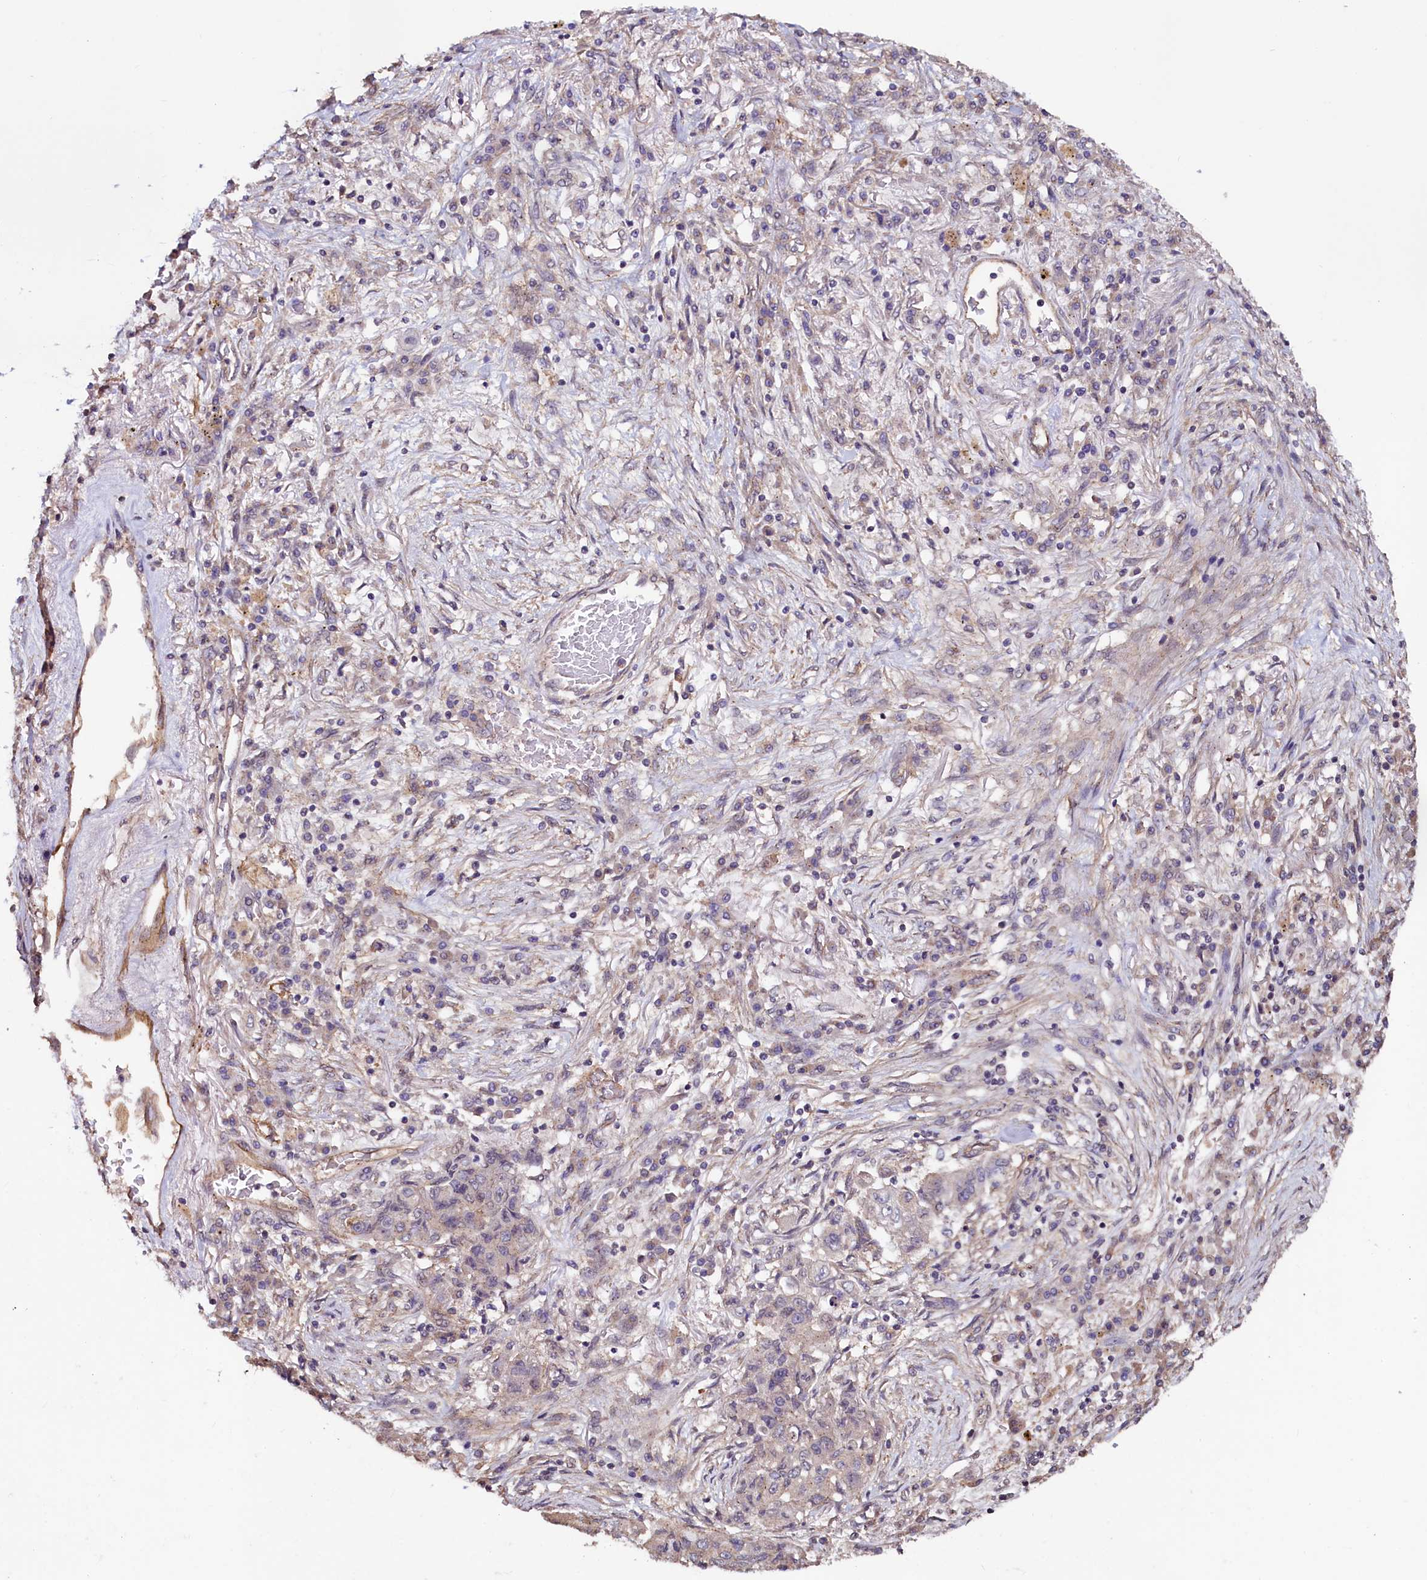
{"staining": {"intensity": "negative", "quantity": "none", "location": "none"}, "tissue": "lung cancer", "cell_type": "Tumor cells", "image_type": "cancer", "snomed": [{"axis": "morphology", "description": "Squamous cell carcinoma, NOS"}, {"axis": "topography", "description": "Lung"}], "caption": "Lung cancer was stained to show a protein in brown. There is no significant expression in tumor cells.", "gene": "PALM", "patient": {"sex": "male", "age": 74}}